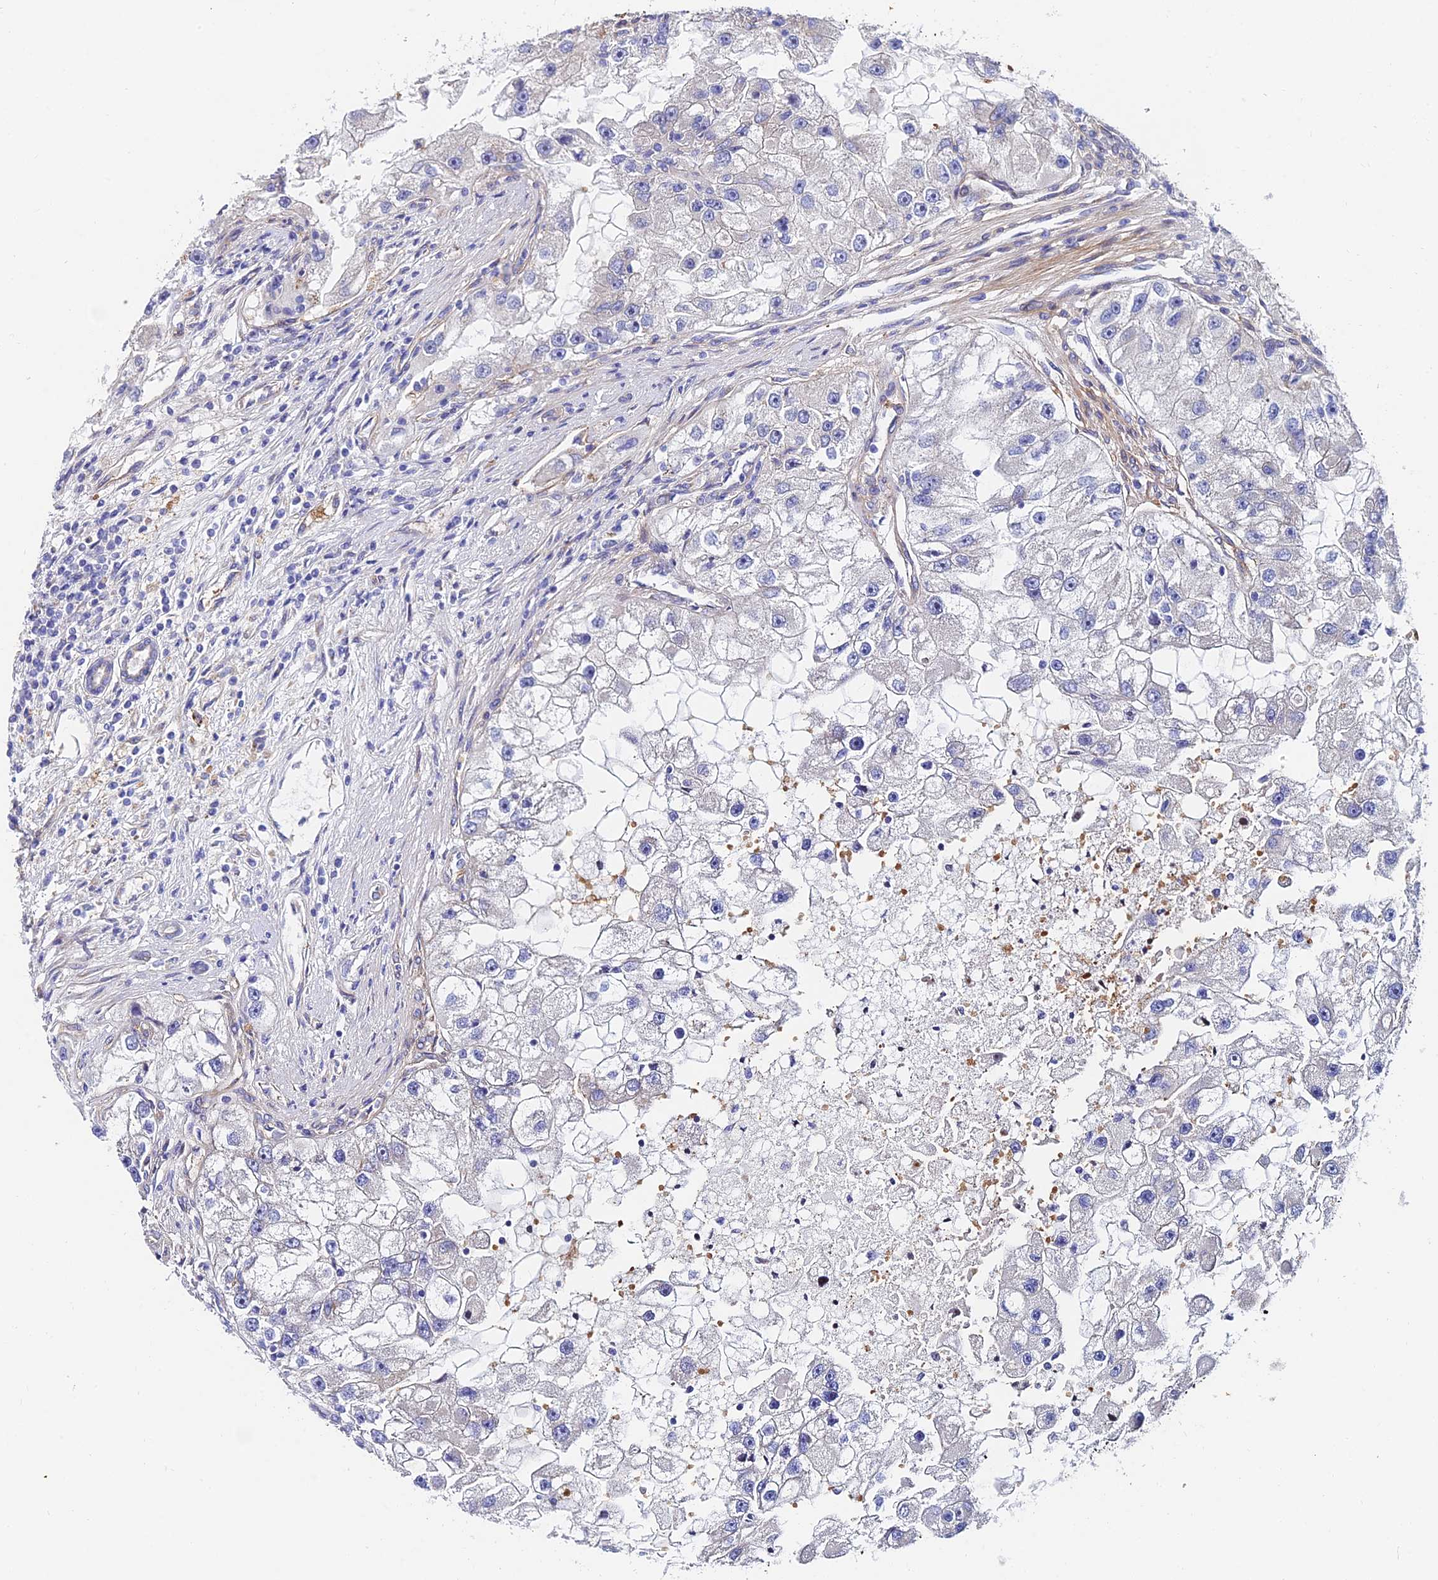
{"staining": {"intensity": "negative", "quantity": "none", "location": "none"}, "tissue": "renal cancer", "cell_type": "Tumor cells", "image_type": "cancer", "snomed": [{"axis": "morphology", "description": "Adenocarcinoma, NOS"}, {"axis": "topography", "description": "Kidney"}], "caption": "Tumor cells show no significant staining in adenocarcinoma (renal).", "gene": "ADGRF3", "patient": {"sex": "male", "age": 63}}